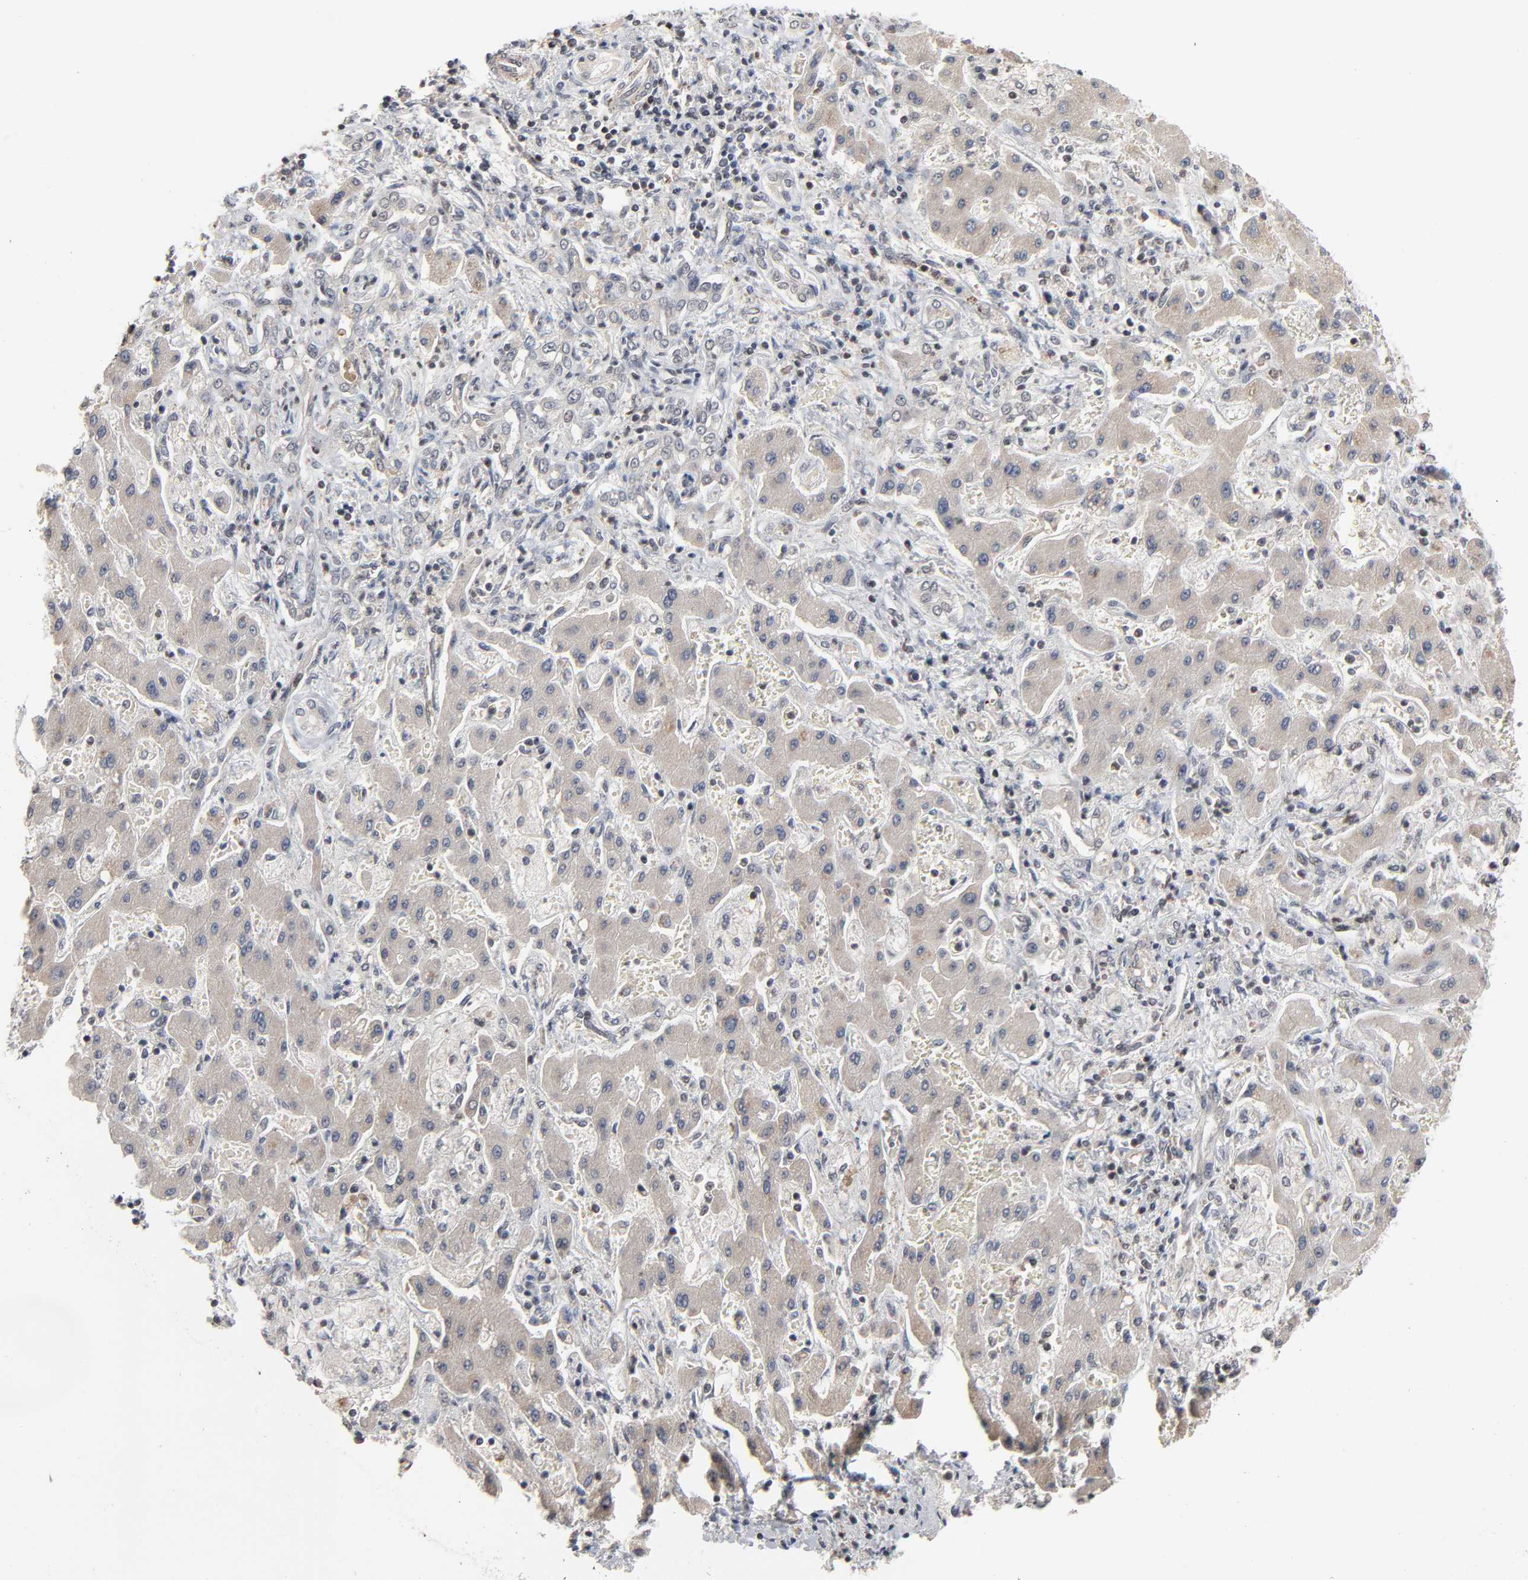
{"staining": {"intensity": "negative", "quantity": "none", "location": "none"}, "tissue": "liver cancer", "cell_type": "Tumor cells", "image_type": "cancer", "snomed": [{"axis": "morphology", "description": "Cholangiocarcinoma"}, {"axis": "topography", "description": "Liver"}], "caption": "An IHC histopathology image of liver cancer is shown. There is no staining in tumor cells of liver cancer. (Immunohistochemistry (ihc), brightfield microscopy, high magnification).", "gene": "ZNF419", "patient": {"sex": "male", "age": 50}}